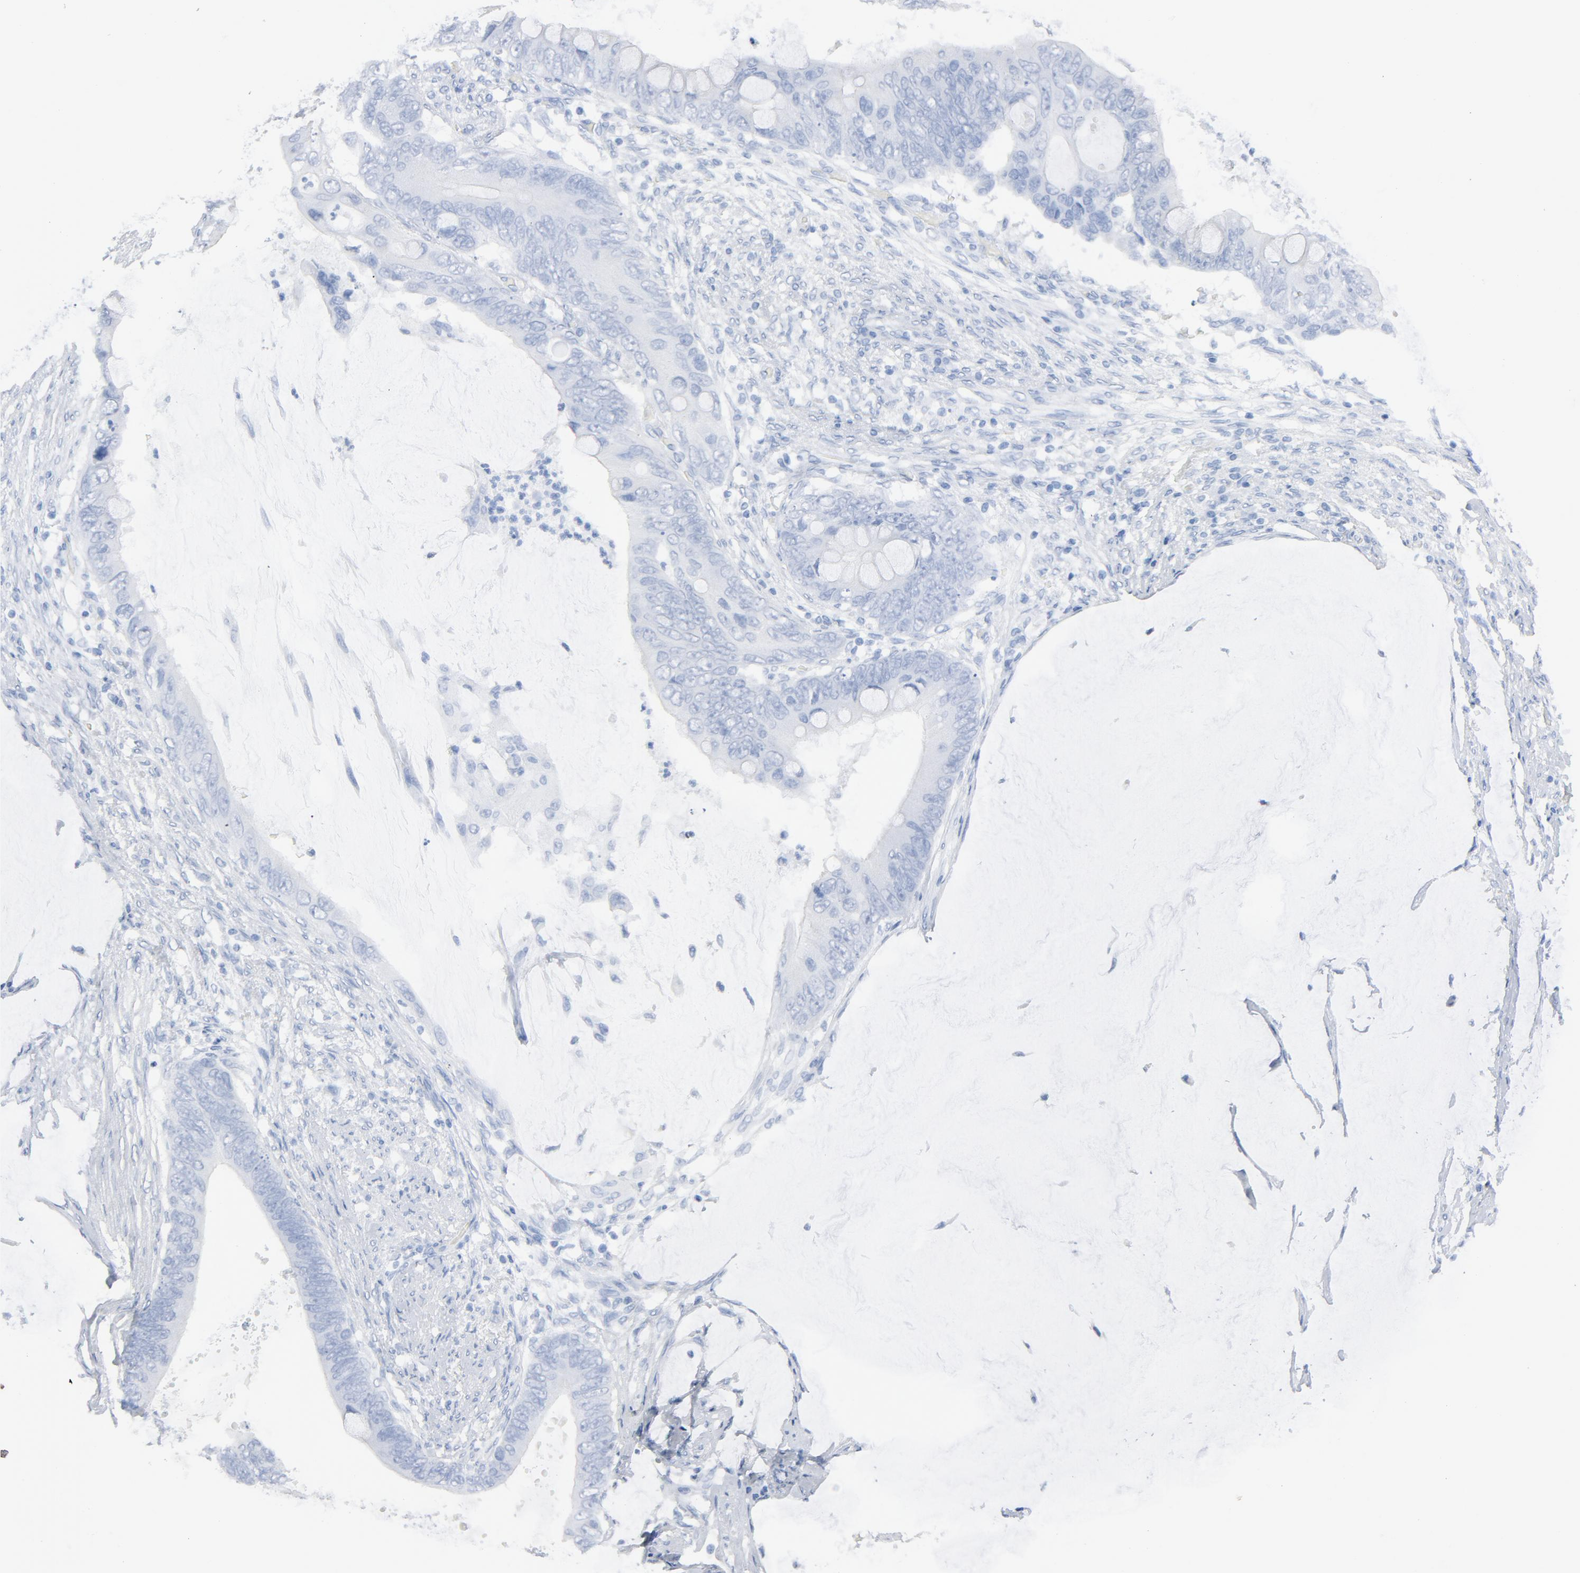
{"staining": {"intensity": "negative", "quantity": "none", "location": "none"}, "tissue": "colorectal cancer", "cell_type": "Tumor cells", "image_type": "cancer", "snomed": [{"axis": "morphology", "description": "Normal tissue, NOS"}, {"axis": "morphology", "description": "Adenocarcinoma, NOS"}, {"axis": "topography", "description": "Rectum"}, {"axis": "topography", "description": "Peripheral nerve tissue"}], "caption": "Photomicrograph shows no protein positivity in tumor cells of colorectal cancer (adenocarcinoma) tissue.", "gene": "C14orf119", "patient": {"sex": "female", "age": 77}}